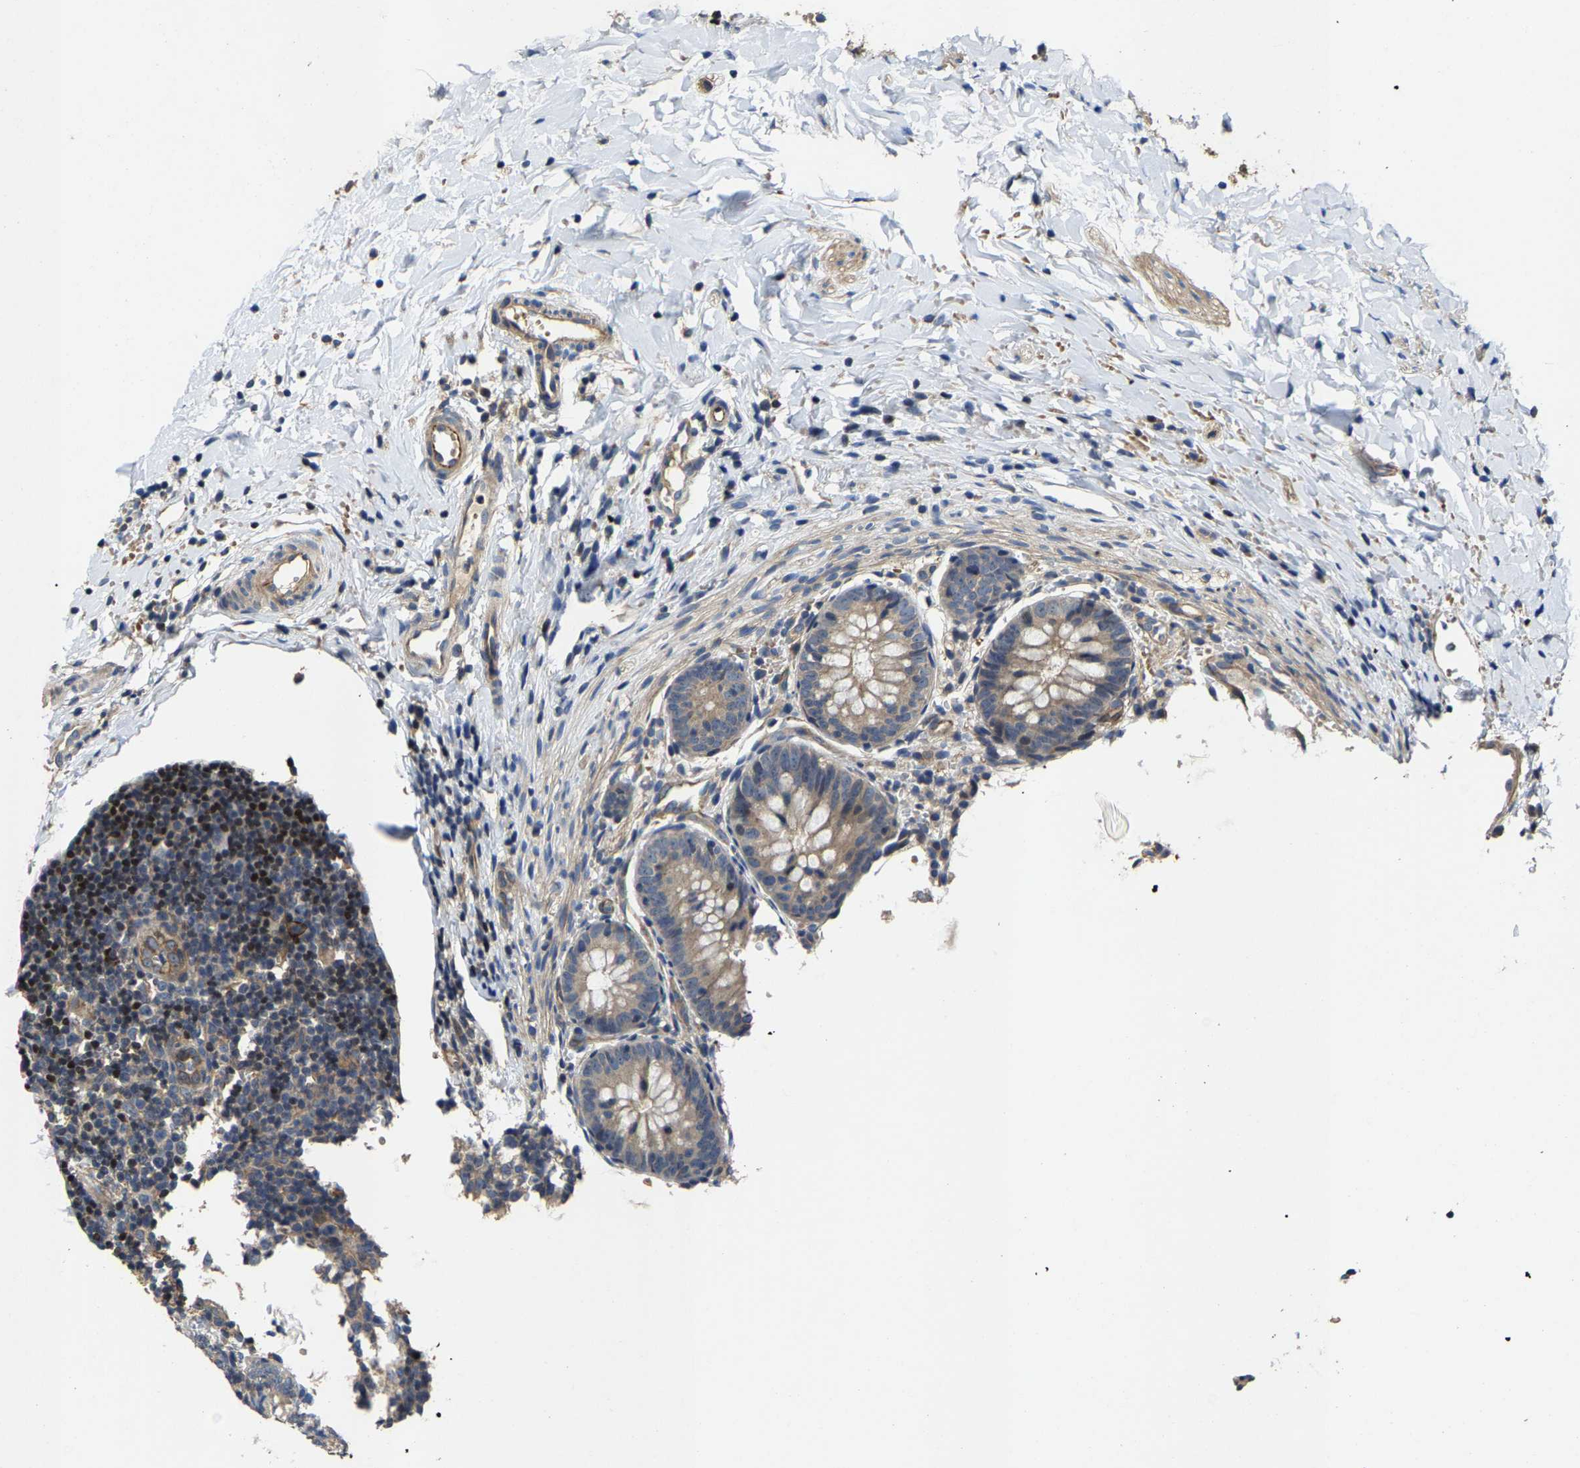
{"staining": {"intensity": "weak", "quantity": "<25%", "location": "cytoplasmic/membranous"}, "tissue": "appendix", "cell_type": "Glandular cells", "image_type": "normal", "snomed": [{"axis": "morphology", "description": "Normal tissue, NOS"}, {"axis": "topography", "description": "Appendix"}], "caption": "Immunohistochemistry (IHC) photomicrograph of benign human appendix stained for a protein (brown), which demonstrates no positivity in glandular cells. (DAB (3,3'-diaminobenzidine) immunohistochemistry (IHC) visualized using brightfield microscopy, high magnification).", "gene": "AGBL3", "patient": {"sex": "male", "age": 1}}